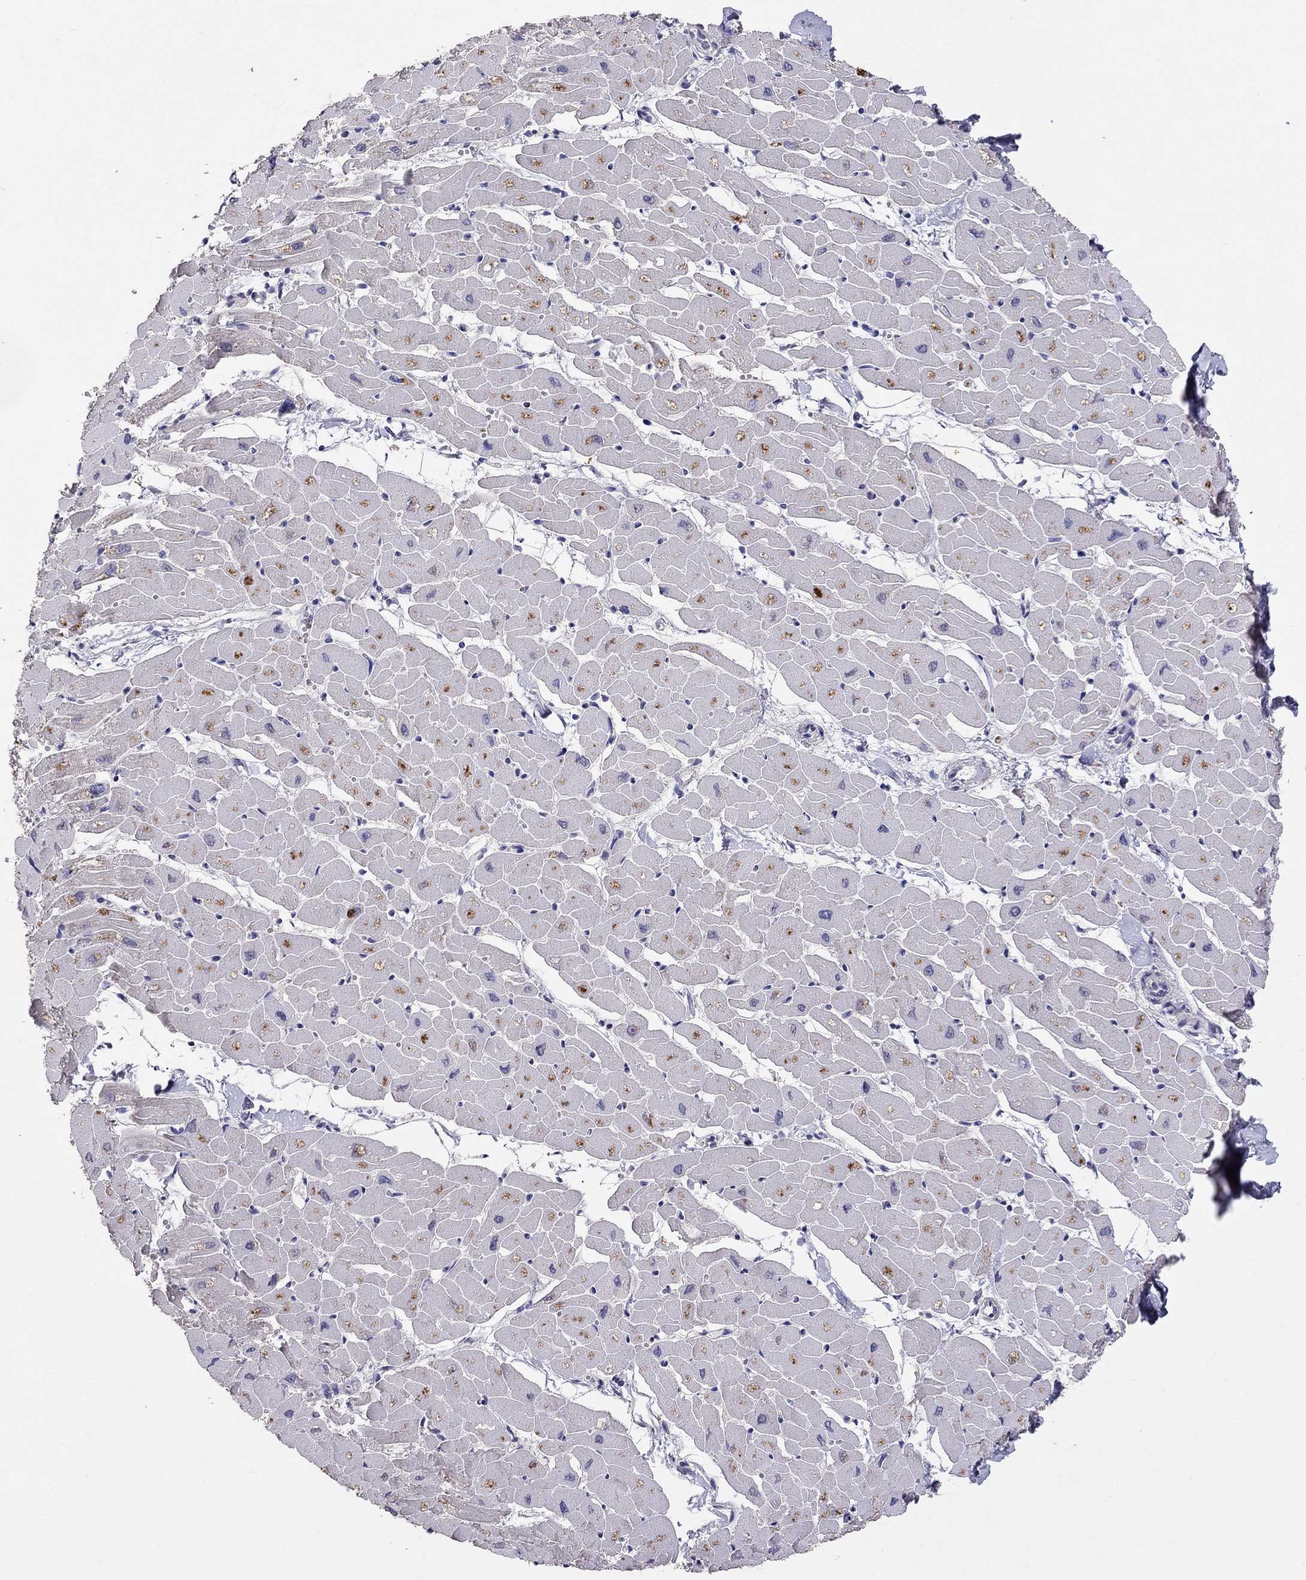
{"staining": {"intensity": "negative", "quantity": "none", "location": "none"}, "tissue": "heart muscle", "cell_type": "Cardiomyocytes", "image_type": "normal", "snomed": [{"axis": "morphology", "description": "Normal tissue, NOS"}, {"axis": "topography", "description": "Heart"}], "caption": "The image reveals no significant staining in cardiomyocytes of heart muscle. (DAB (3,3'-diaminobenzidine) immunohistochemistry (IHC) visualized using brightfield microscopy, high magnification).", "gene": "FST", "patient": {"sex": "male", "age": 57}}